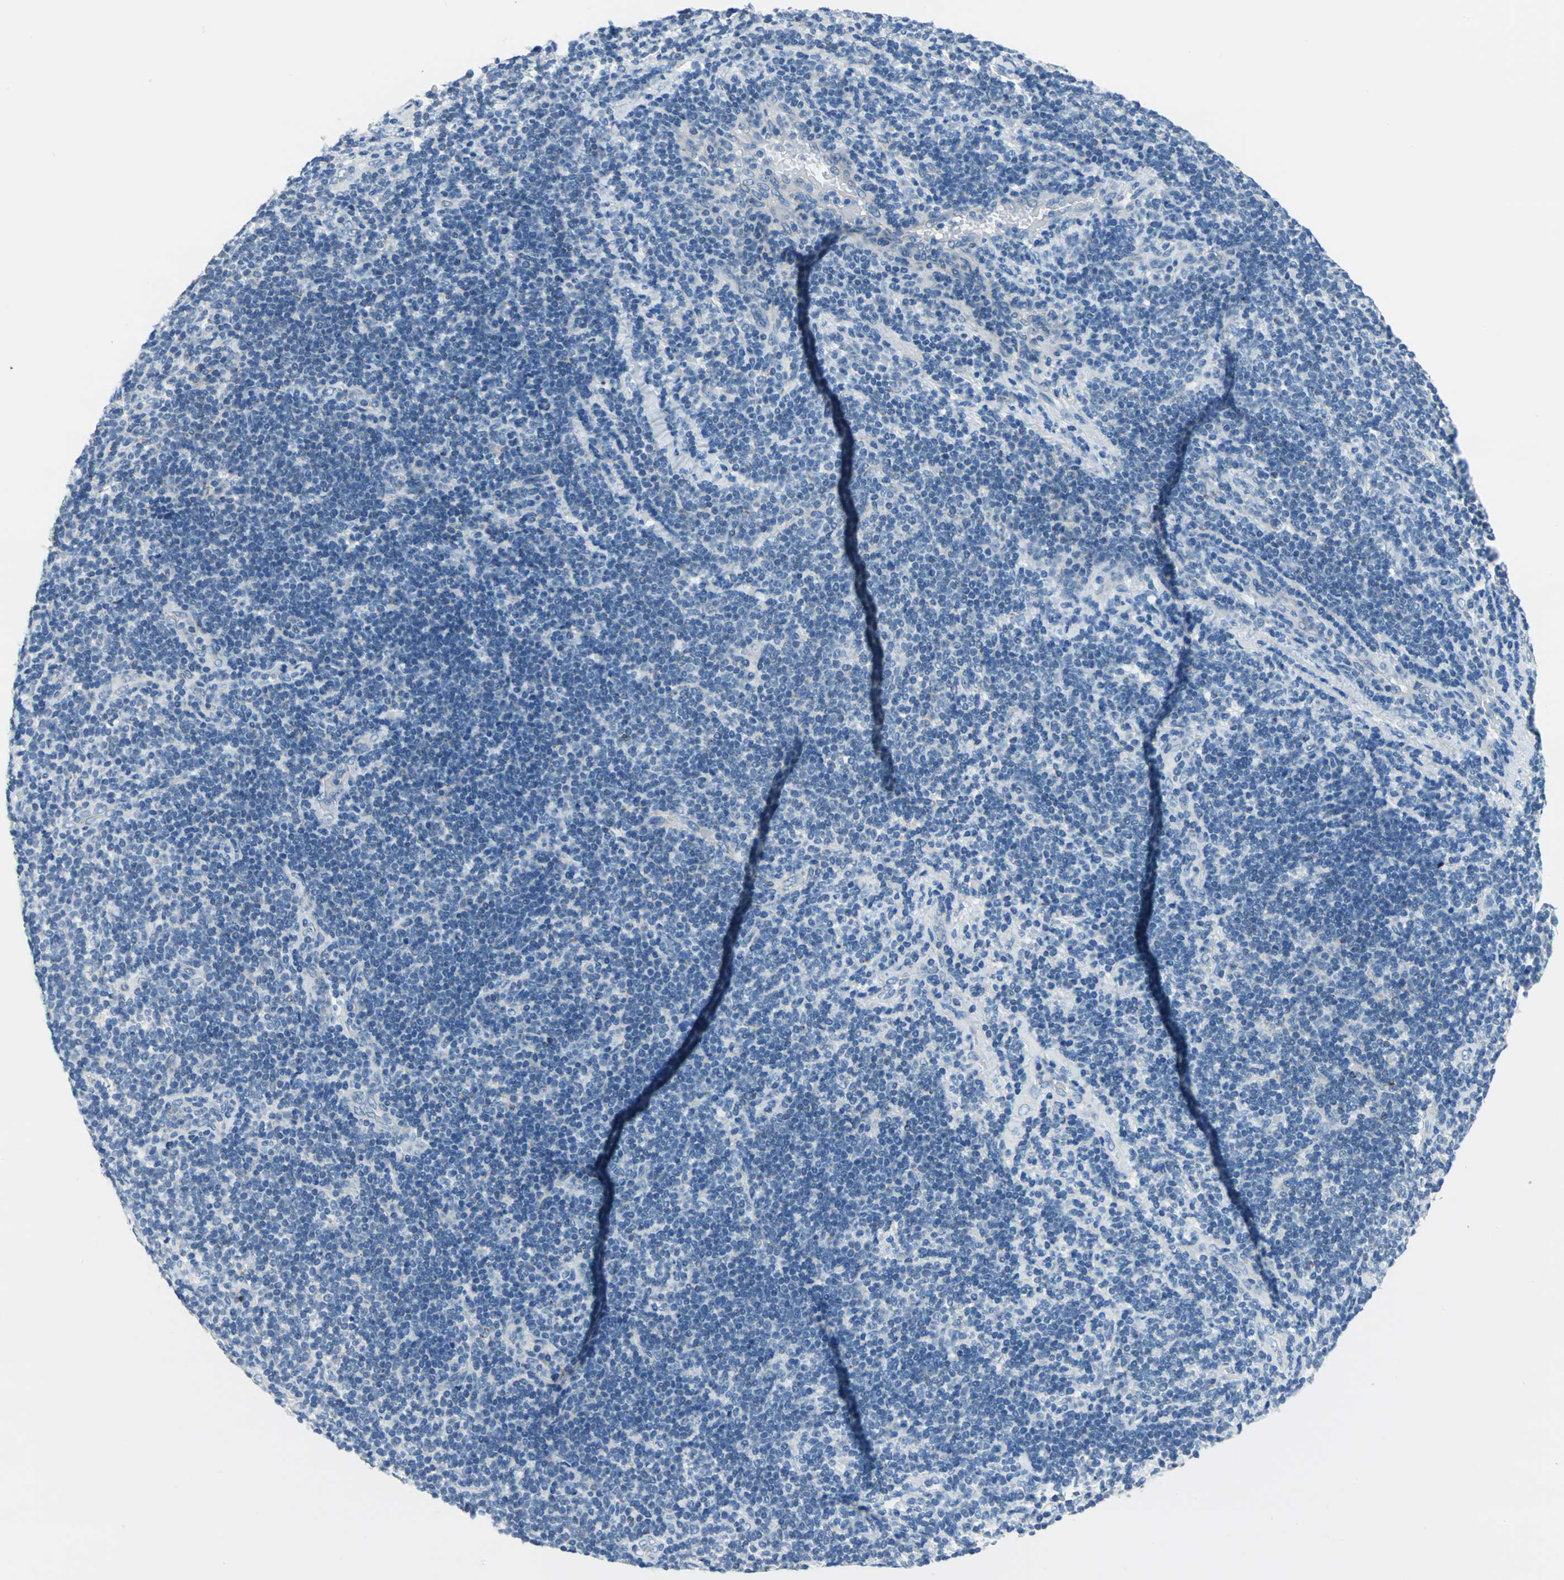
{"staining": {"intensity": "negative", "quantity": "none", "location": "none"}, "tissue": "lymphoma", "cell_type": "Tumor cells", "image_type": "cancer", "snomed": [{"axis": "morphology", "description": "Malignant lymphoma, non-Hodgkin's type, Low grade"}, {"axis": "topography", "description": "Lymph node"}], "caption": "A photomicrograph of lymphoma stained for a protein exhibits no brown staining in tumor cells.", "gene": "MUC4", "patient": {"sex": "male", "age": 70}}